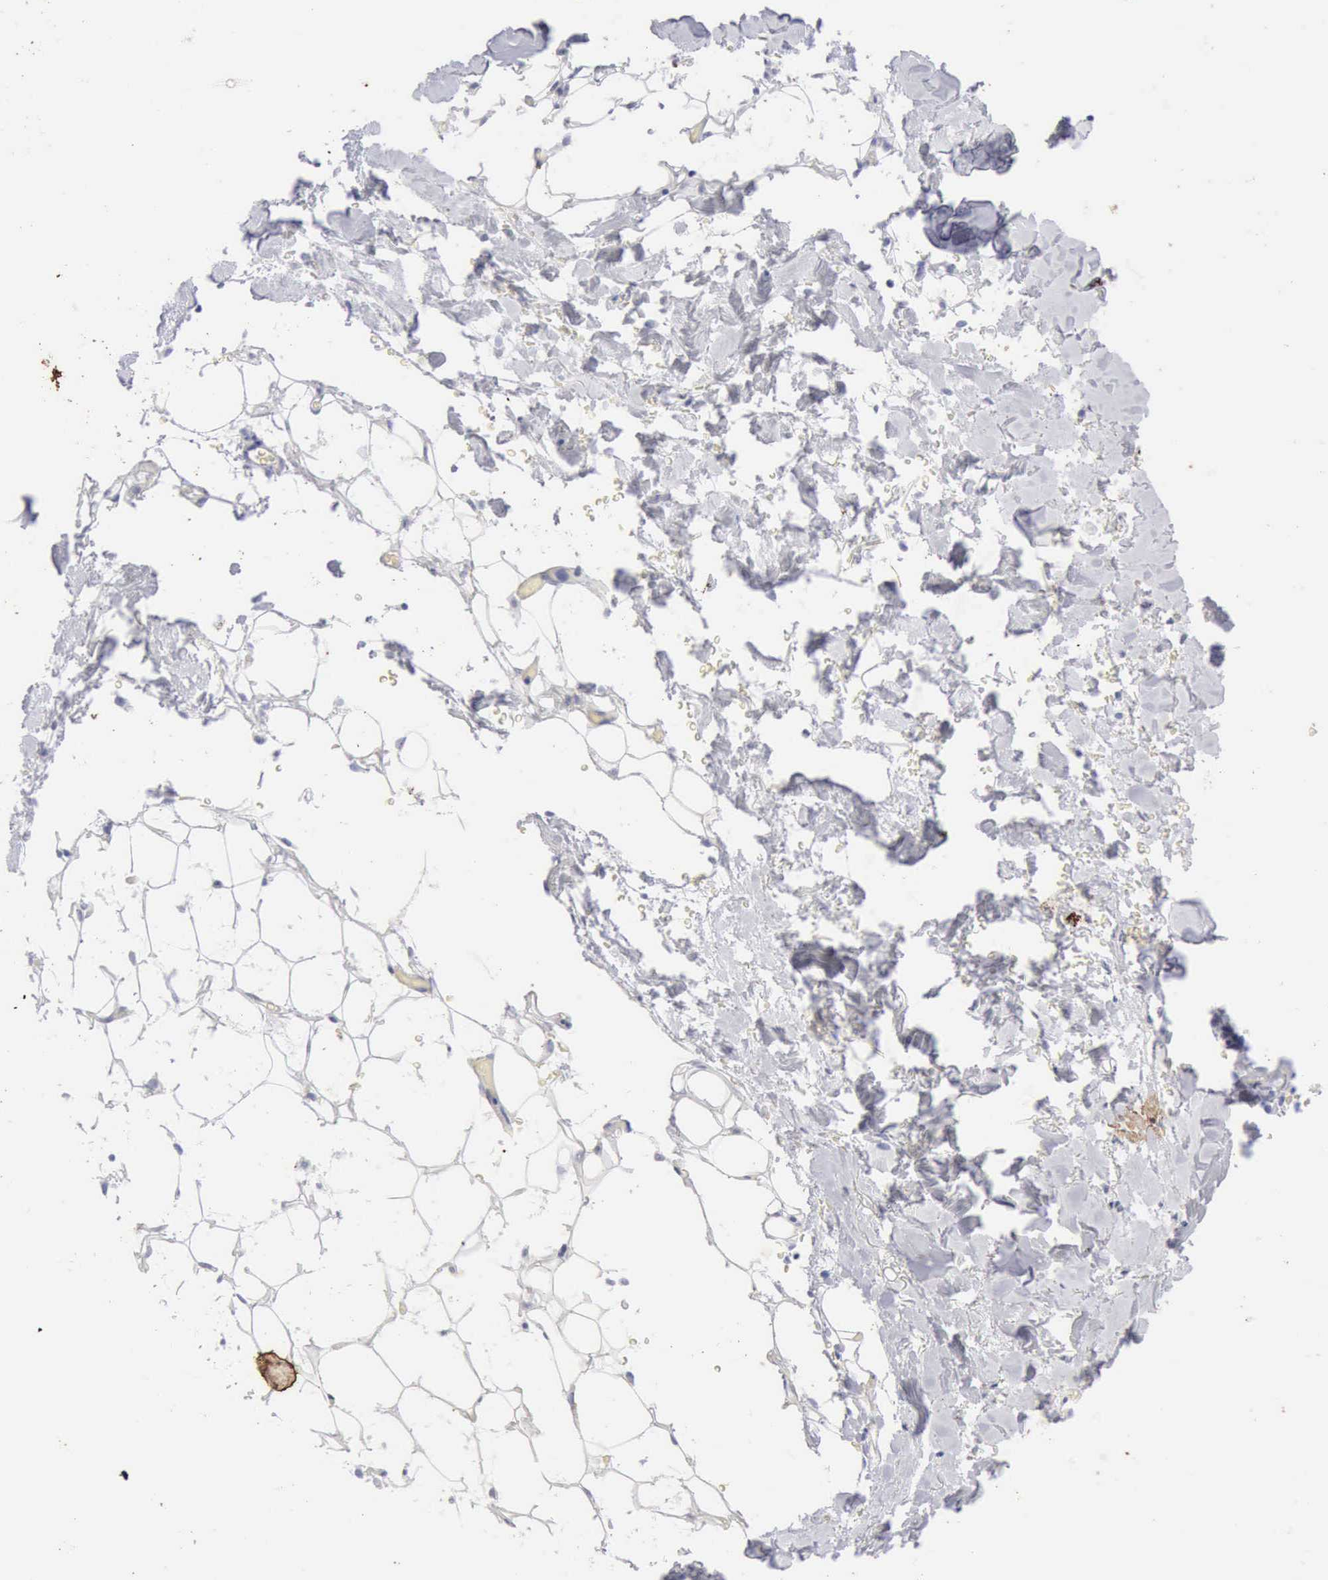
{"staining": {"intensity": "negative", "quantity": "none", "location": "none"}, "tissue": "skin cancer", "cell_type": "Tumor cells", "image_type": "cancer", "snomed": [{"axis": "morphology", "description": "Squamous cell carcinoma, NOS"}, {"axis": "topography", "description": "Skin"}], "caption": "The image reveals no staining of tumor cells in squamous cell carcinoma (skin).", "gene": "KRT10", "patient": {"sex": "male", "age": 84}}